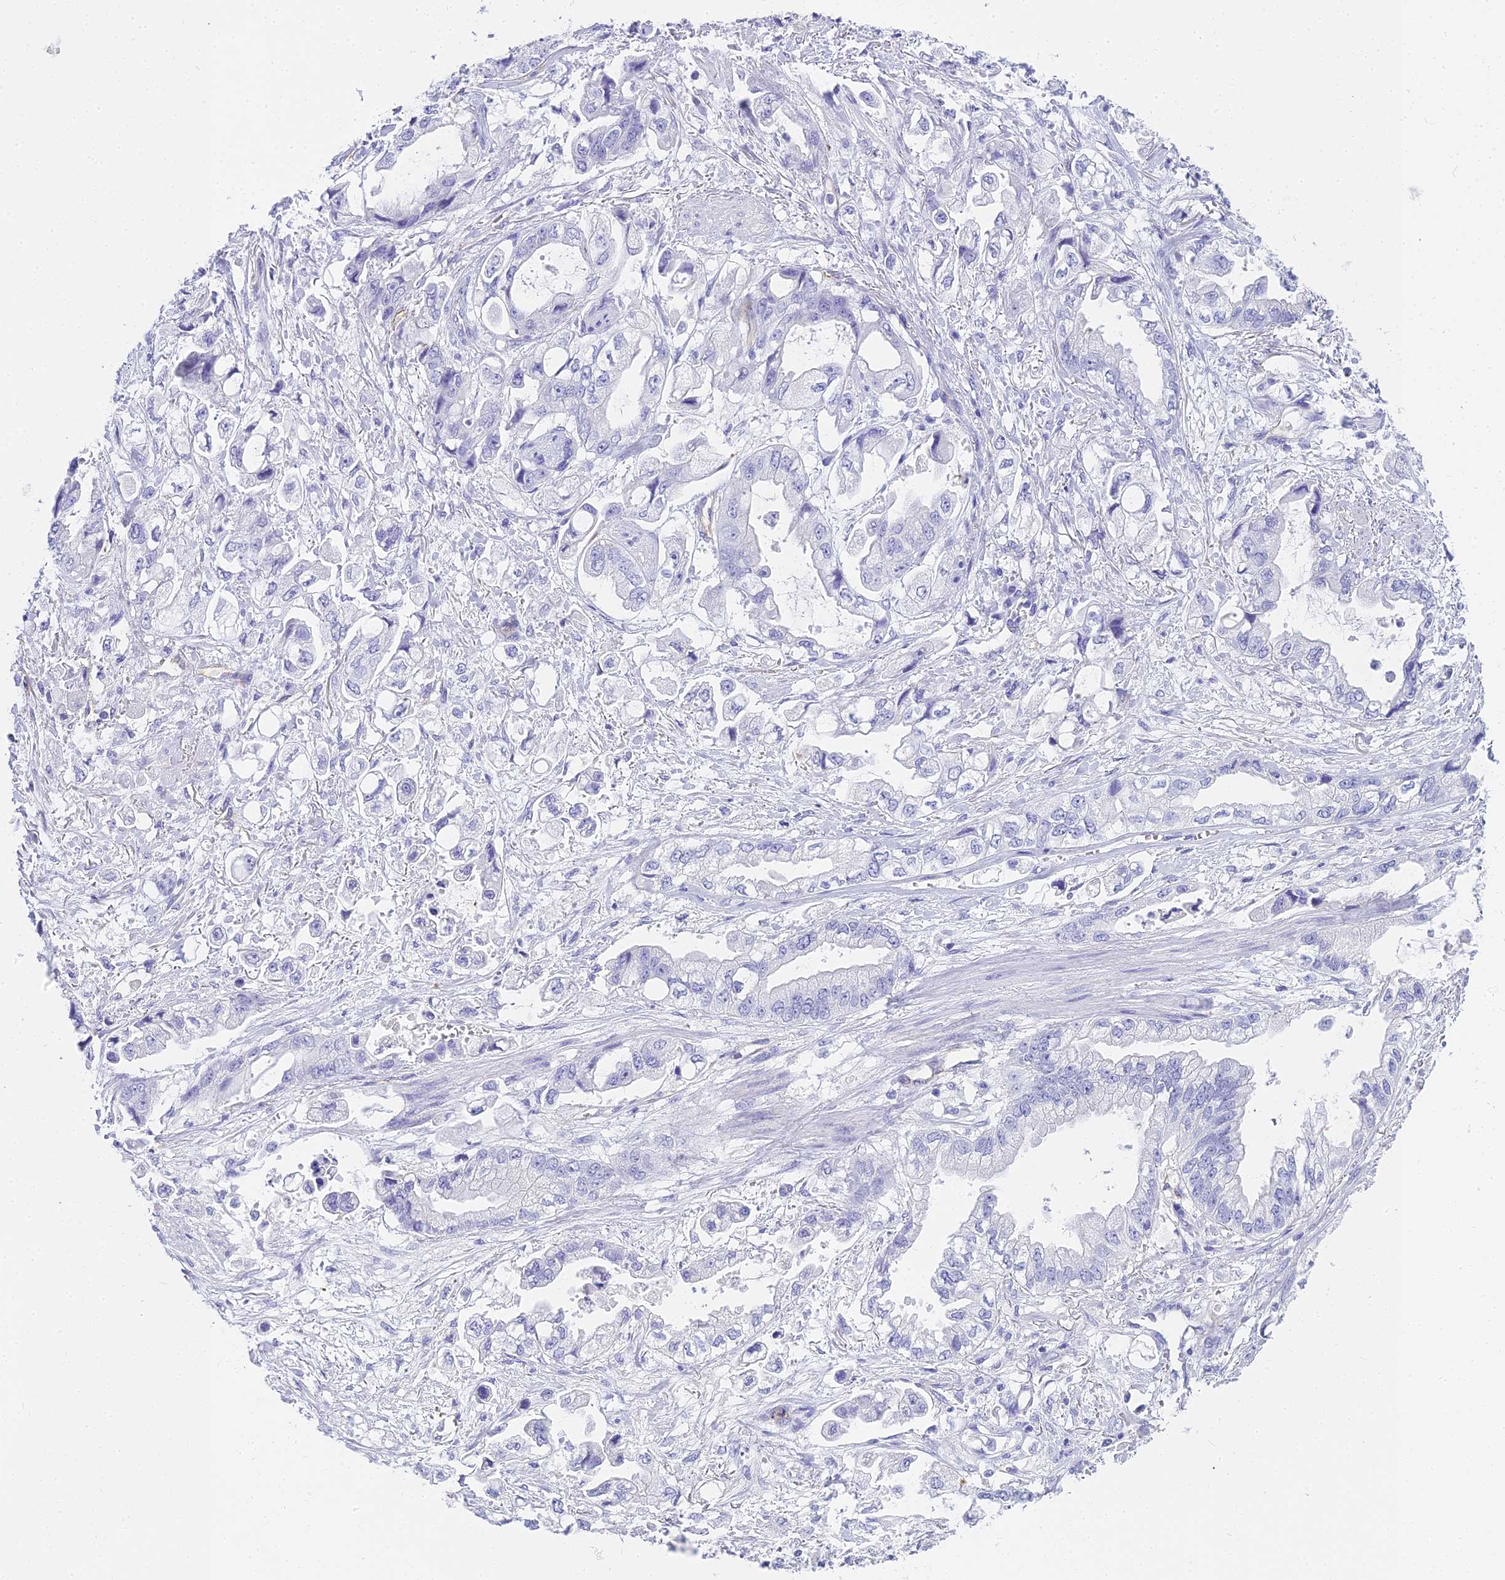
{"staining": {"intensity": "negative", "quantity": "none", "location": "none"}, "tissue": "stomach cancer", "cell_type": "Tumor cells", "image_type": "cancer", "snomed": [{"axis": "morphology", "description": "Adenocarcinoma, NOS"}, {"axis": "topography", "description": "Stomach"}], "caption": "A photomicrograph of stomach cancer stained for a protein displays no brown staining in tumor cells. (DAB immunohistochemistry visualized using brightfield microscopy, high magnification).", "gene": "NINJ1", "patient": {"sex": "male", "age": 62}}